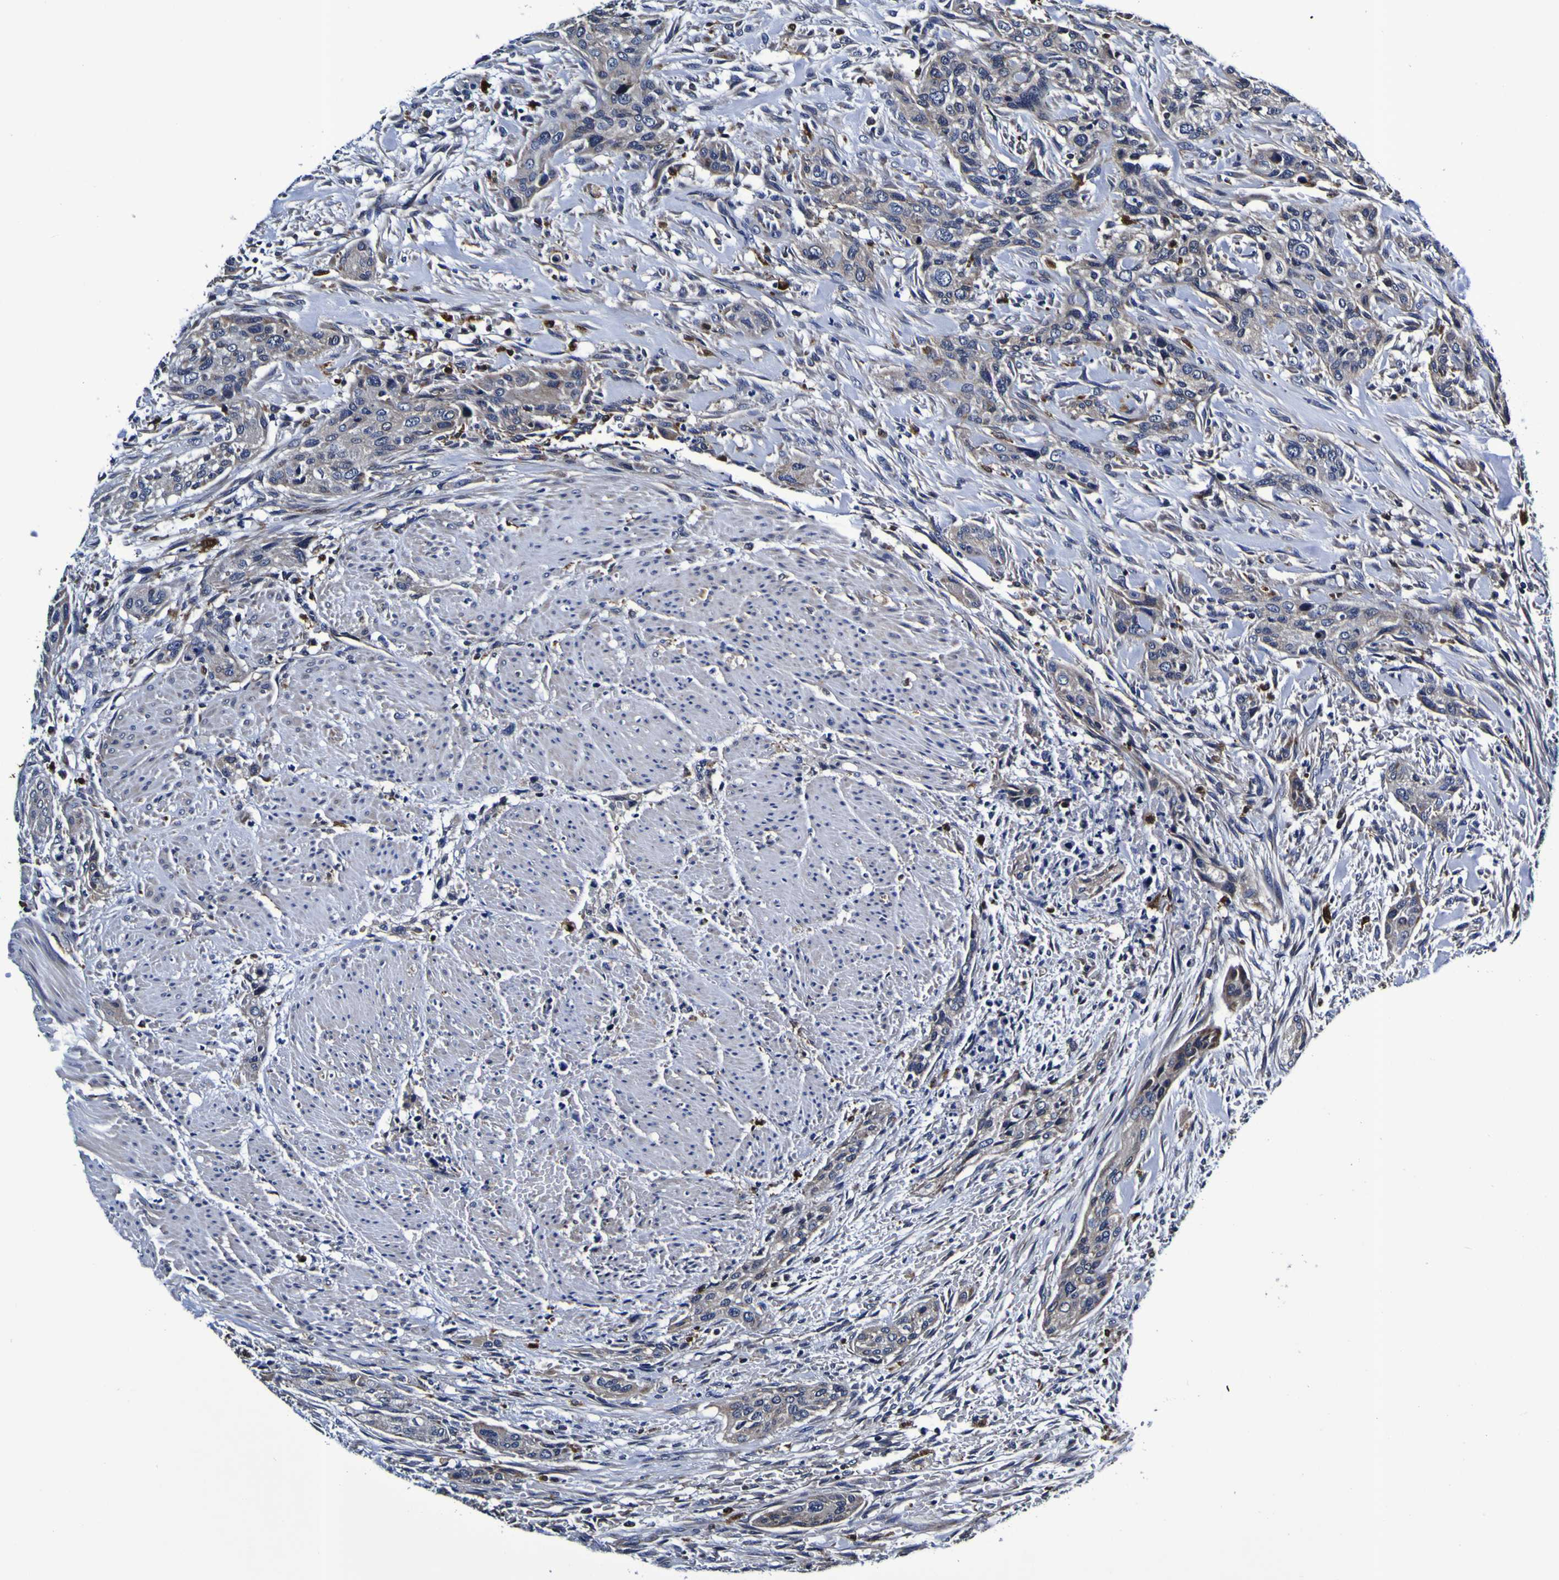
{"staining": {"intensity": "weak", "quantity": "<25%", "location": "cytoplasmic/membranous"}, "tissue": "urothelial cancer", "cell_type": "Tumor cells", "image_type": "cancer", "snomed": [{"axis": "morphology", "description": "Urothelial carcinoma, High grade"}, {"axis": "topography", "description": "Urinary bladder"}], "caption": "This is an immunohistochemistry image of human urothelial cancer. There is no positivity in tumor cells.", "gene": "GPX1", "patient": {"sex": "male", "age": 35}}